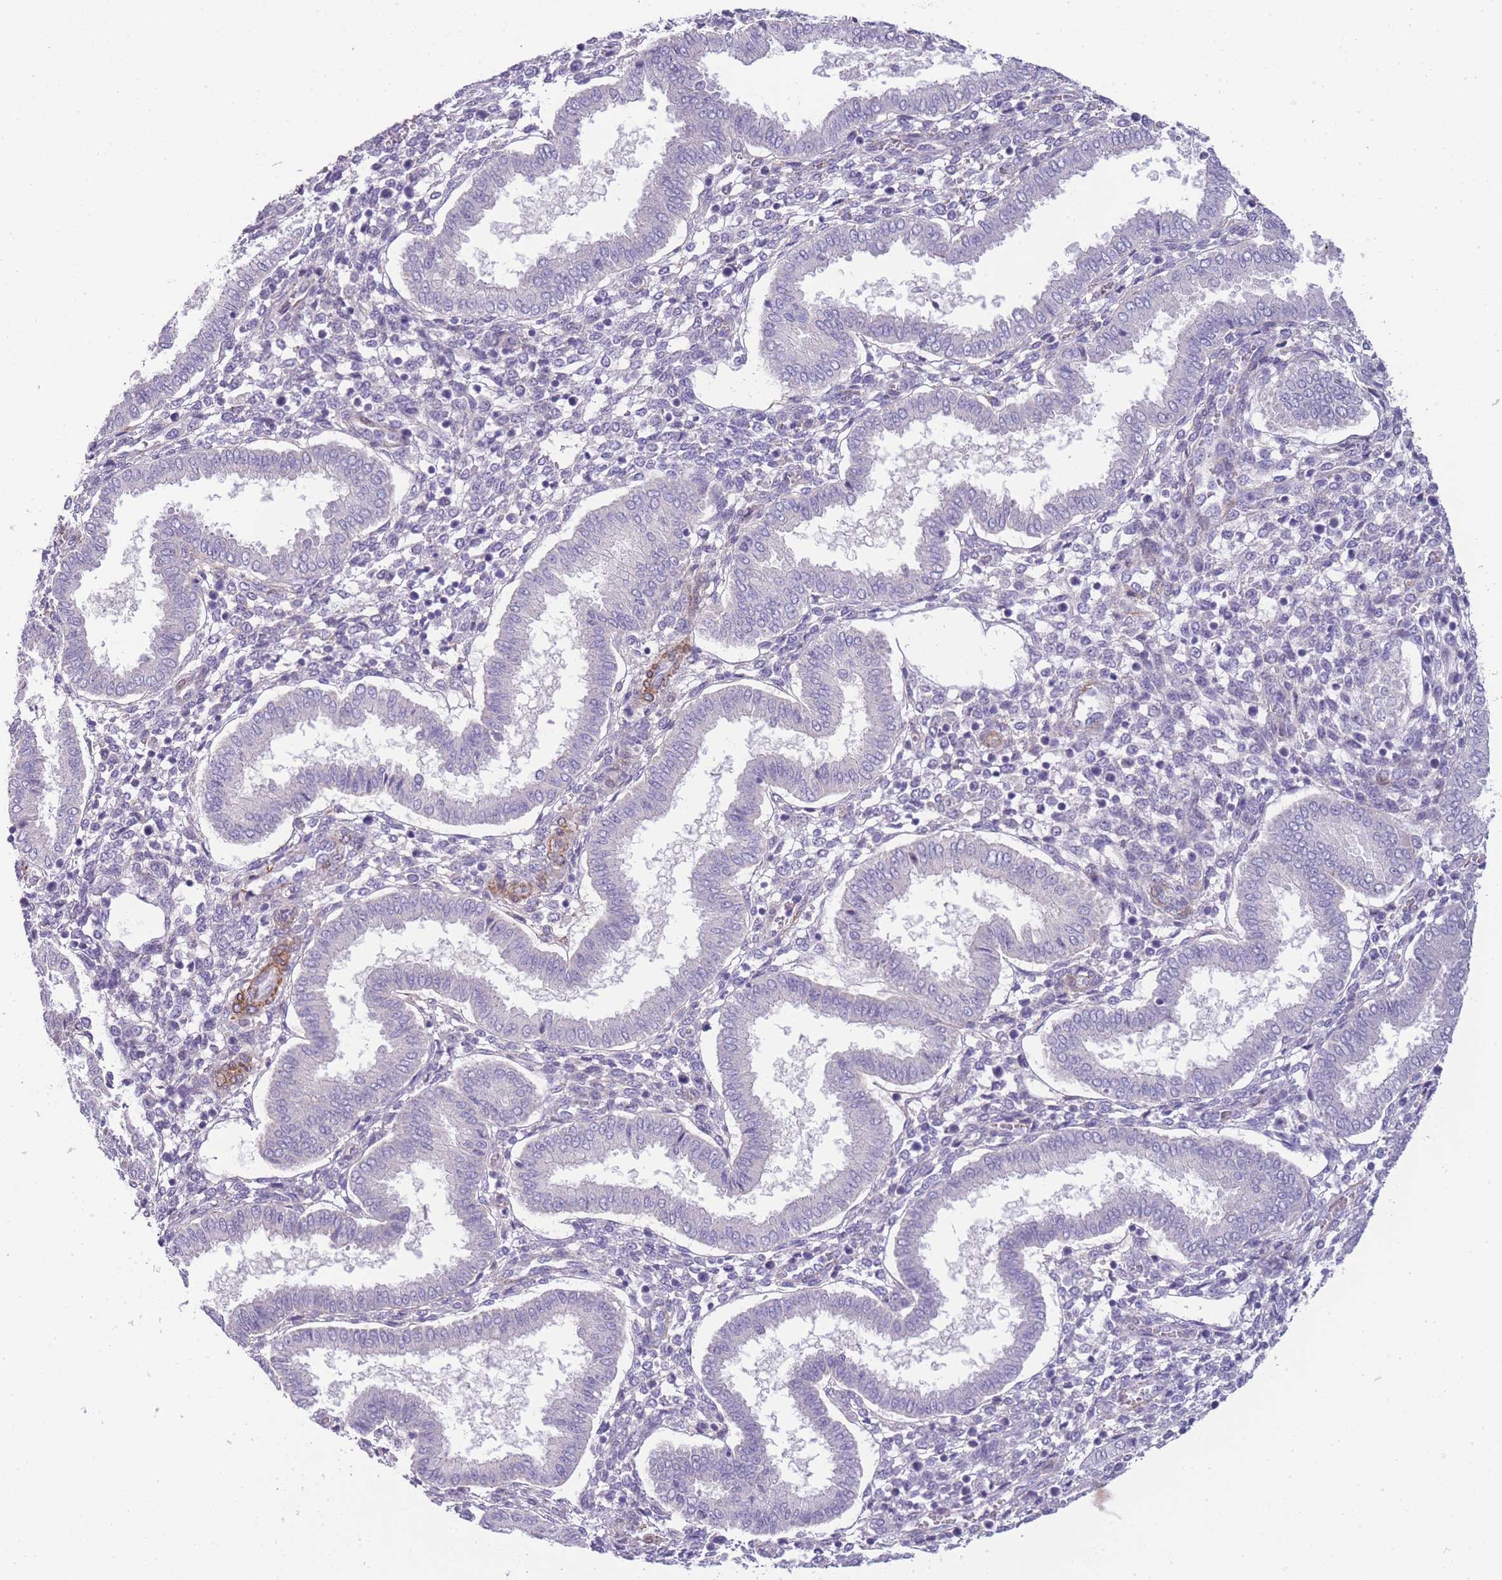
{"staining": {"intensity": "negative", "quantity": "none", "location": "none"}, "tissue": "endometrium", "cell_type": "Cells in endometrial stroma", "image_type": "normal", "snomed": [{"axis": "morphology", "description": "Normal tissue, NOS"}, {"axis": "topography", "description": "Endometrium"}], "caption": "Cells in endometrial stroma show no significant protein expression in benign endometrium.", "gene": "FAM124A", "patient": {"sex": "female", "age": 24}}